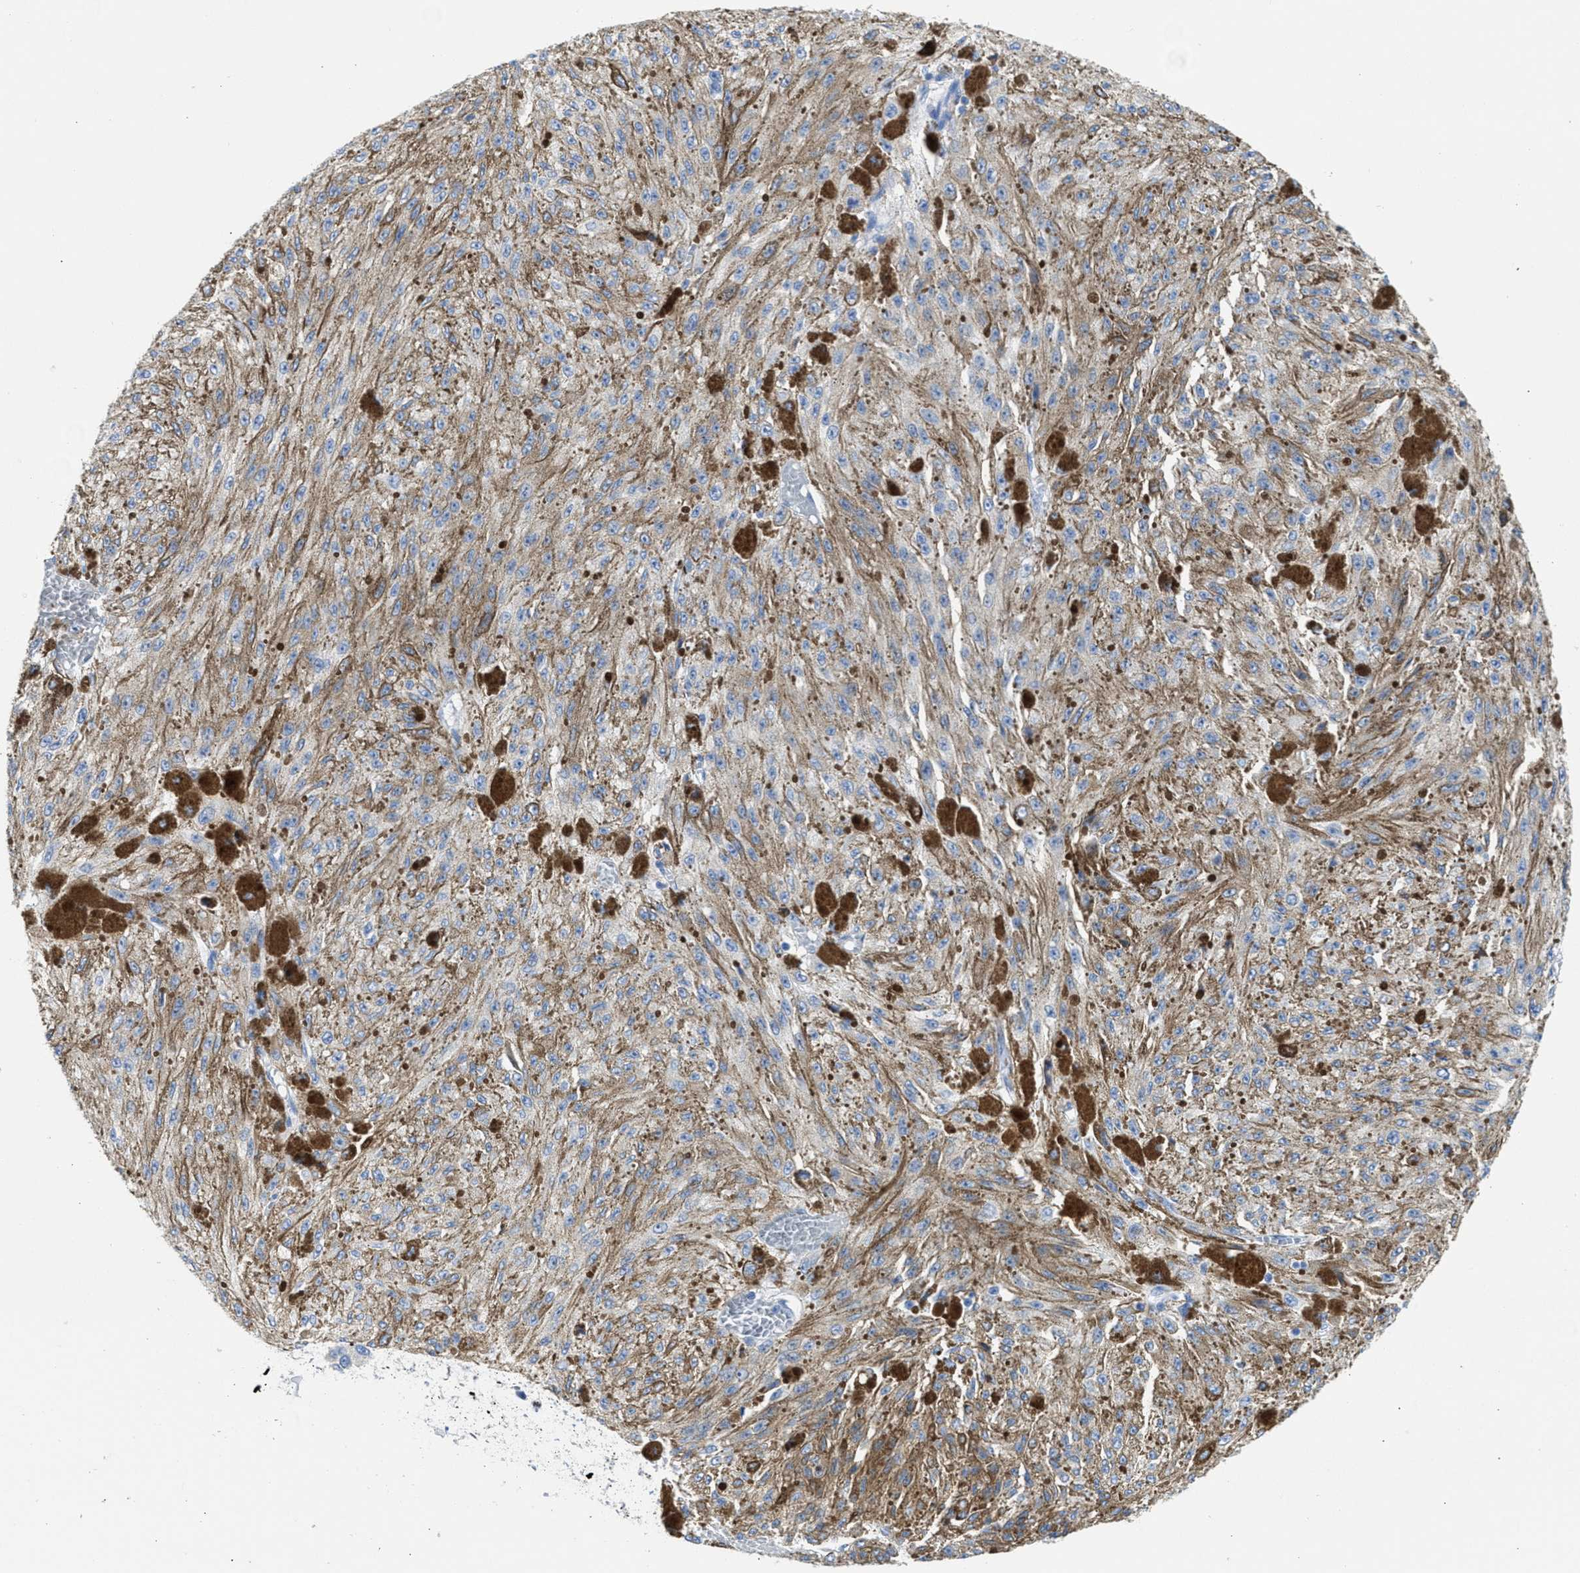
{"staining": {"intensity": "moderate", "quantity": ">75%", "location": "cytoplasmic/membranous"}, "tissue": "melanoma", "cell_type": "Tumor cells", "image_type": "cancer", "snomed": [{"axis": "morphology", "description": "Malignant melanoma, NOS"}, {"axis": "topography", "description": "Other"}], "caption": "Immunohistochemical staining of melanoma reveals medium levels of moderate cytoplasmic/membranous positivity in approximately >75% of tumor cells.", "gene": "NCAM1", "patient": {"sex": "male", "age": 79}}